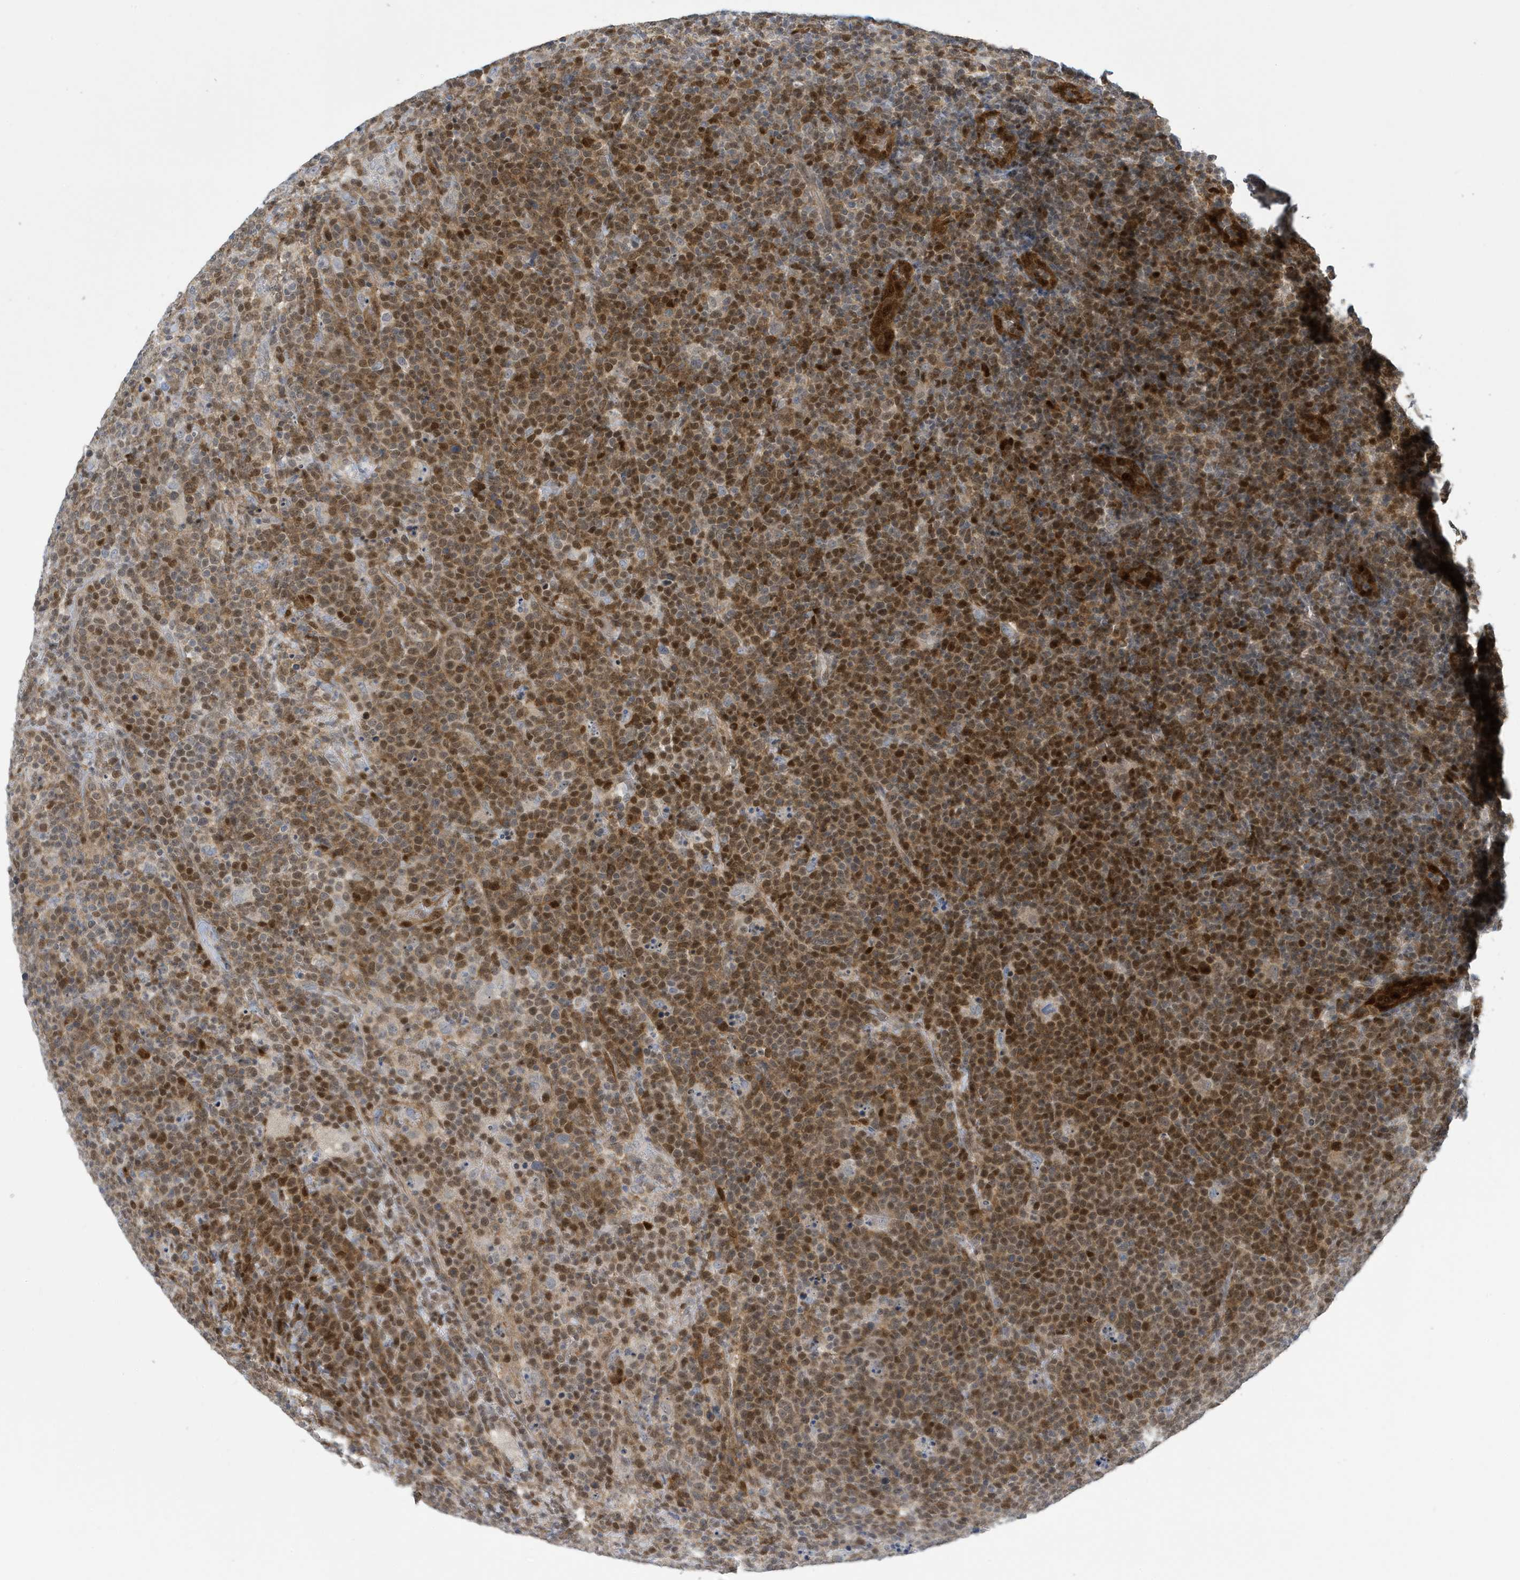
{"staining": {"intensity": "moderate", "quantity": ">75%", "location": "cytoplasmic/membranous,nuclear"}, "tissue": "lymphoma", "cell_type": "Tumor cells", "image_type": "cancer", "snomed": [{"axis": "morphology", "description": "Malignant lymphoma, non-Hodgkin's type, High grade"}, {"axis": "topography", "description": "Lymph node"}], "caption": "A brown stain highlights moderate cytoplasmic/membranous and nuclear staining of a protein in human high-grade malignant lymphoma, non-Hodgkin's type tumor cells. The protein is shown in brown color, while the nuclei are stained blue.", "gene": "NCOA7", "patient": {"sex": "male", "age": 61}}